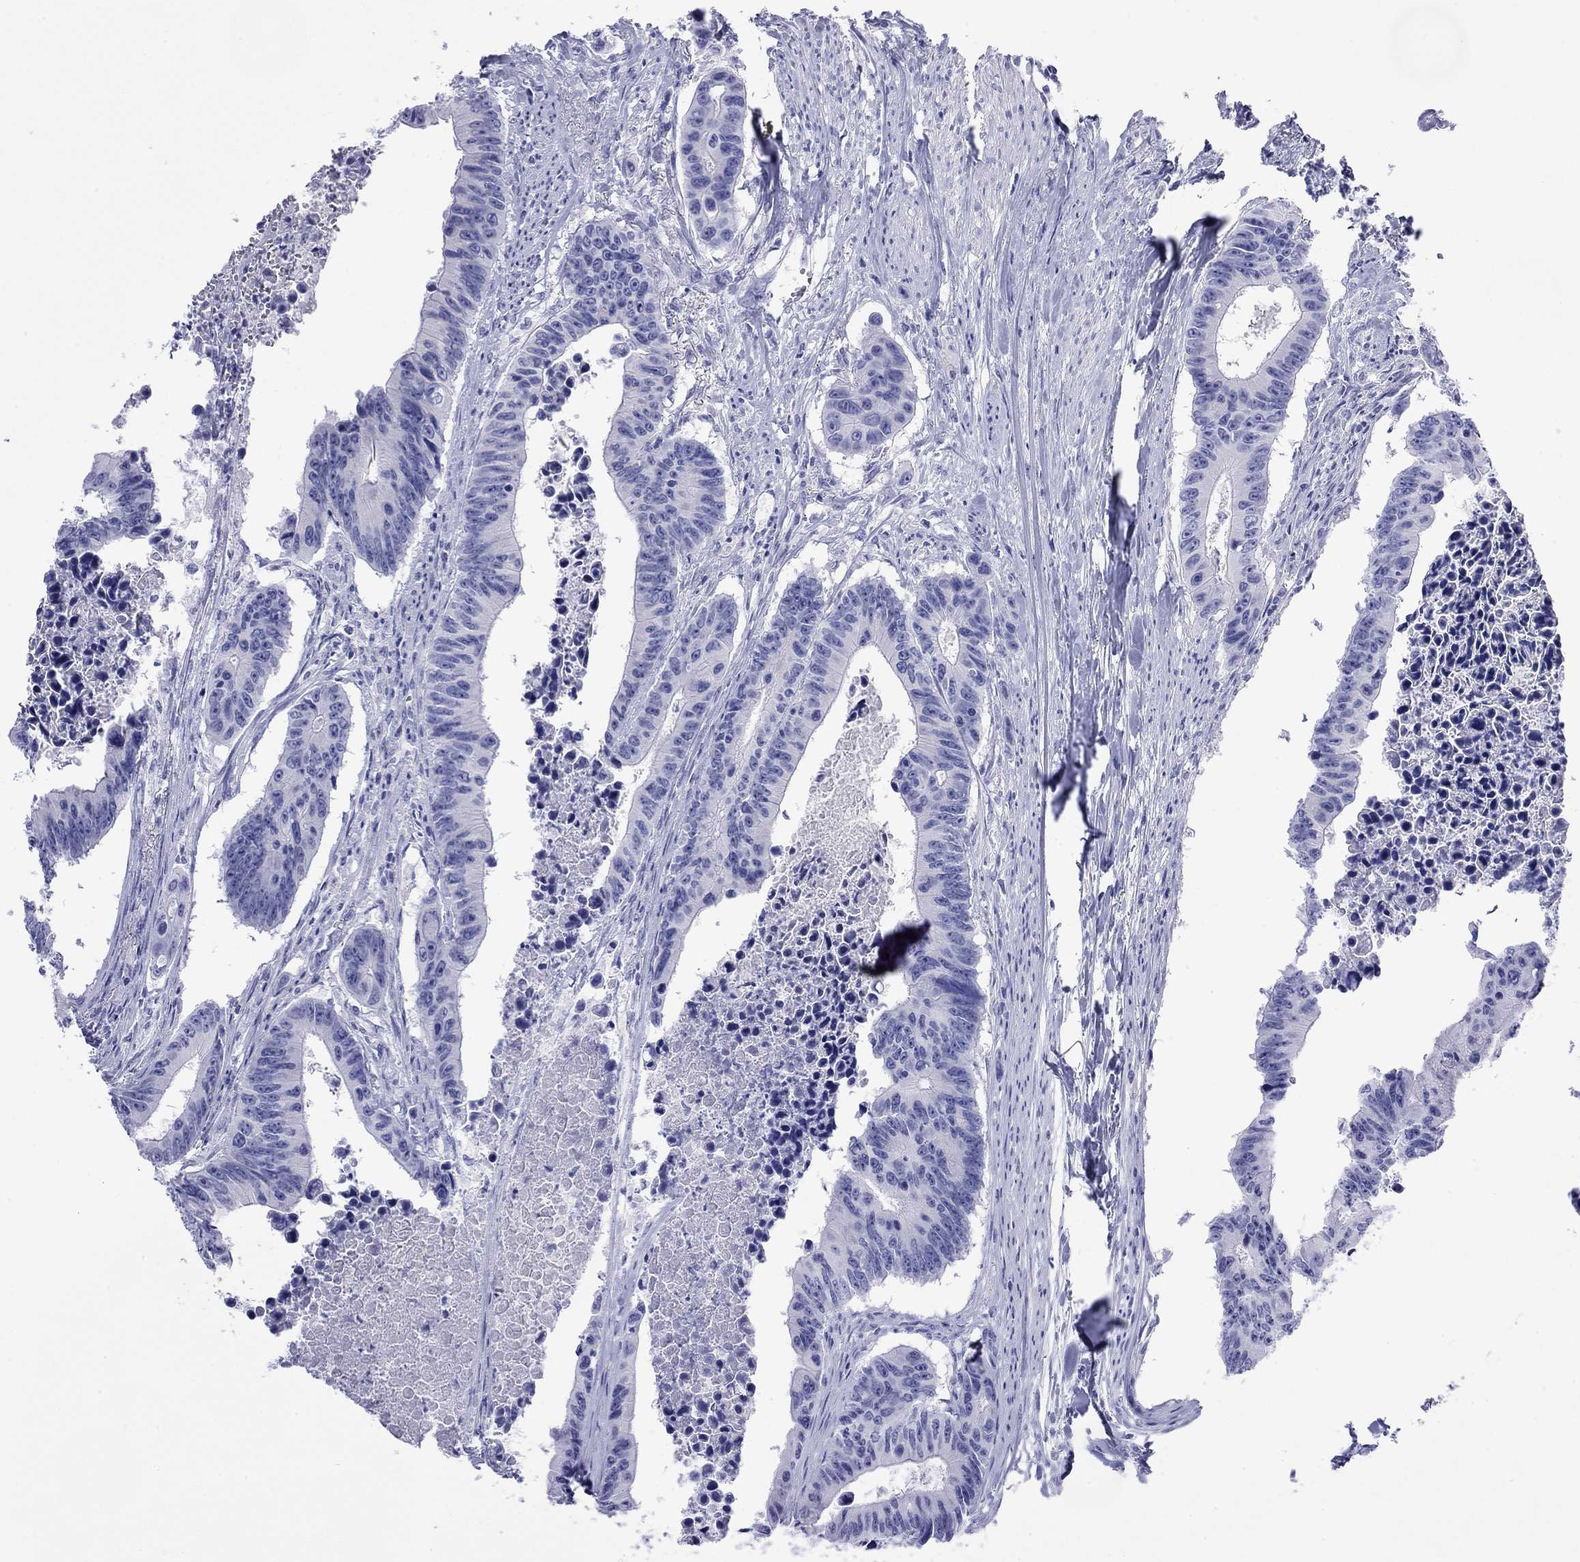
{"staining": {"intensity": "negative", "quantity": "none", "location": "none"}, "tissue": "colorectal cancer", "cell_type": "Tumor cells", "image_type": "cancer", "snomed": [{"axis": "morphology", "description": "Adenocarcinoma, NOS"}, {"axis": "topography", "description": "Colon"}], "caption": "This image is of colorectal cancer stained with IHC to label a protein in brown with the nuclei are counter-stained blue. There is no expression in tumor cells.", "gene": "FIGLA", "patient": {"sex": "female", "age": 87}}